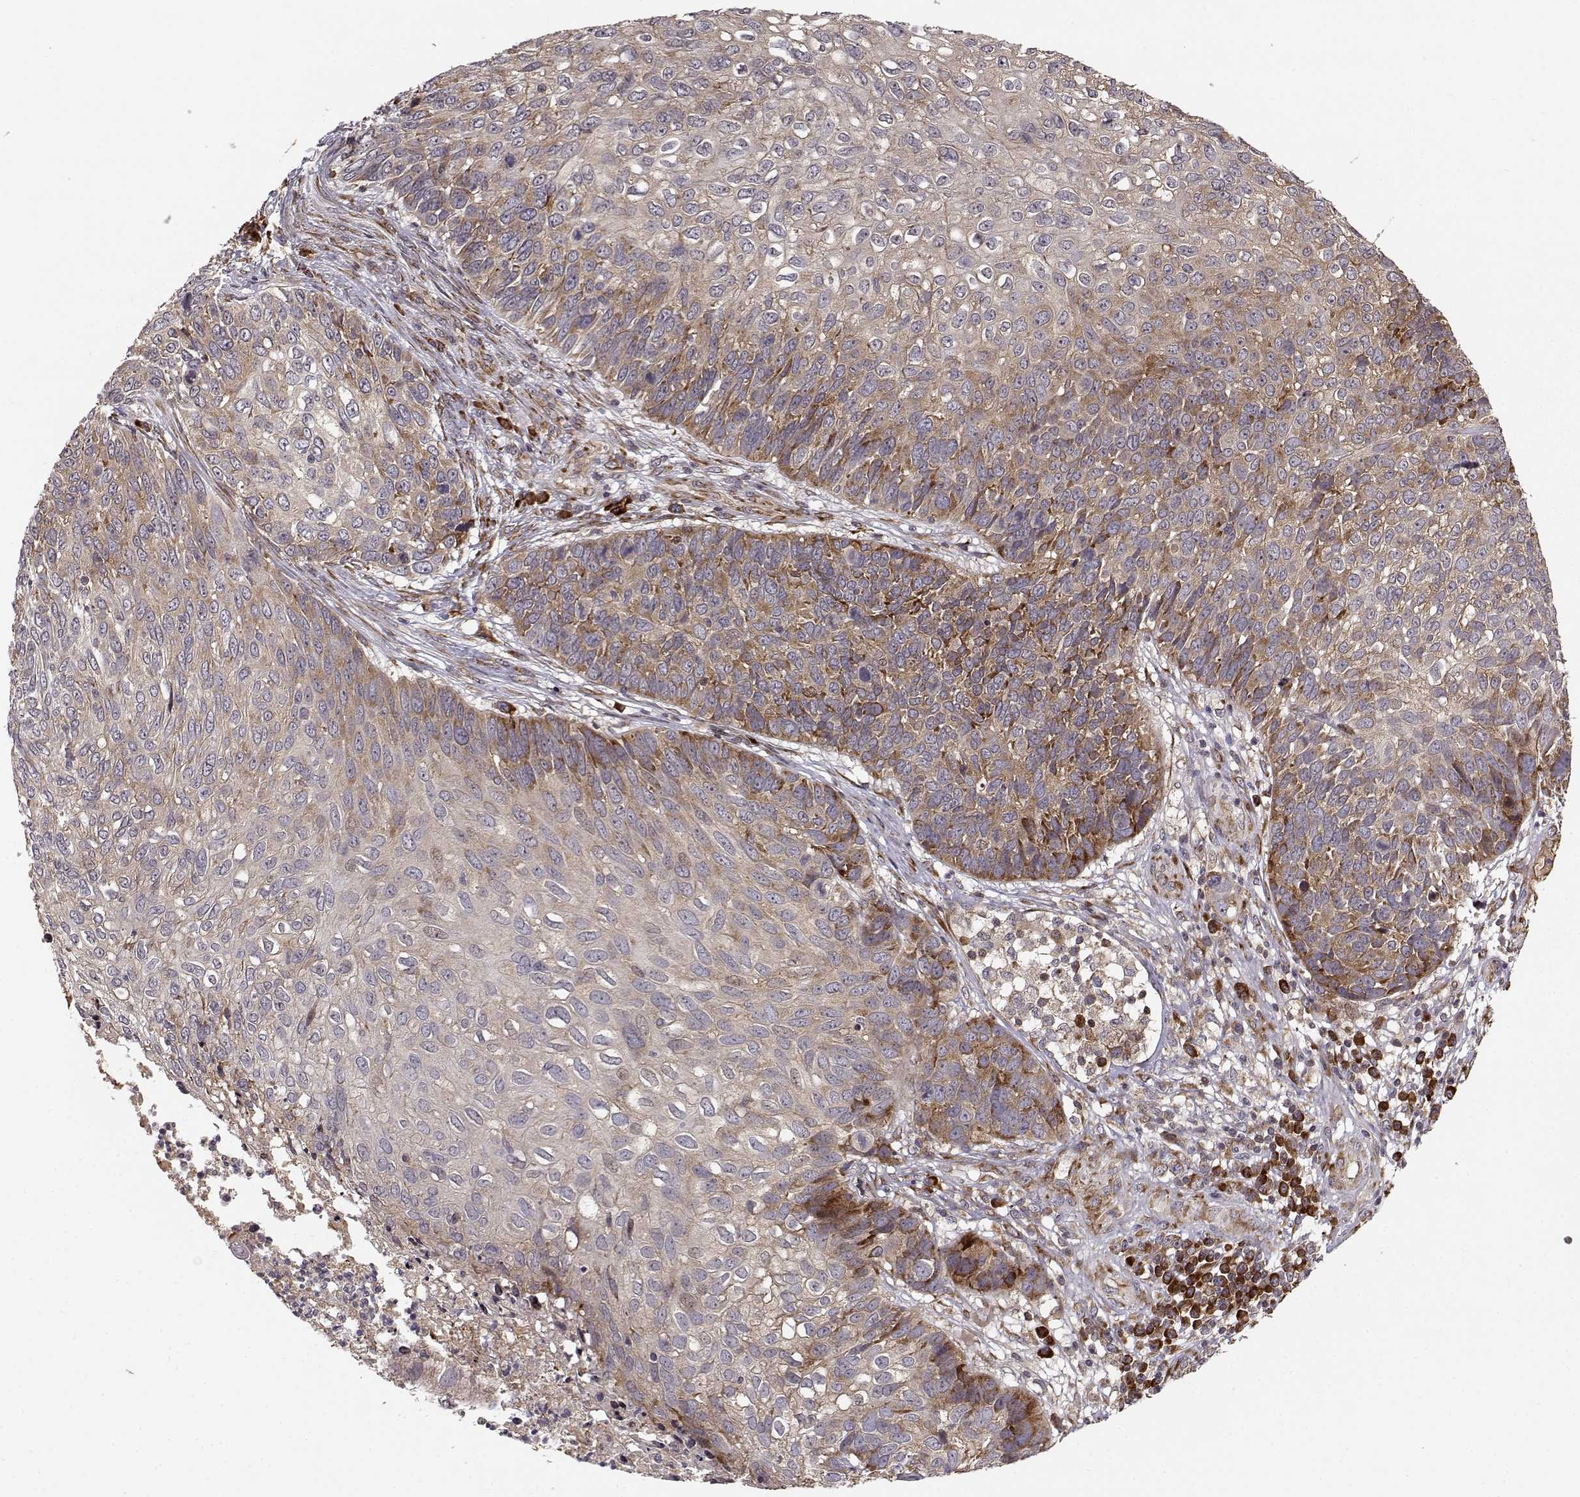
{"staining": {"intensity": "strong", "quantity": "<25%", "location": "cytoplasmic/membranous"}, "tissue": "skin cancer", "cell_type": "Tumor cells", "image_type": "cancer", "snomed": [{"axis": "morphology", "description": "Squamous cell carcinoma, NOS"}, {"axis": "topography", "description": "Skin"}], "caption": "Skin cancer (squamous cell carcinoma) stained with DAB immunohistochemistry (IHC) exhibits medium levels of strong cytoplasmic/membranous staining in approximately <25% of tumor cells. (DAB IHC, brown staining for protein, blue staining for nuclei).", "gene": "RPL31", "patient": {"sex": "male", "age": 92}}